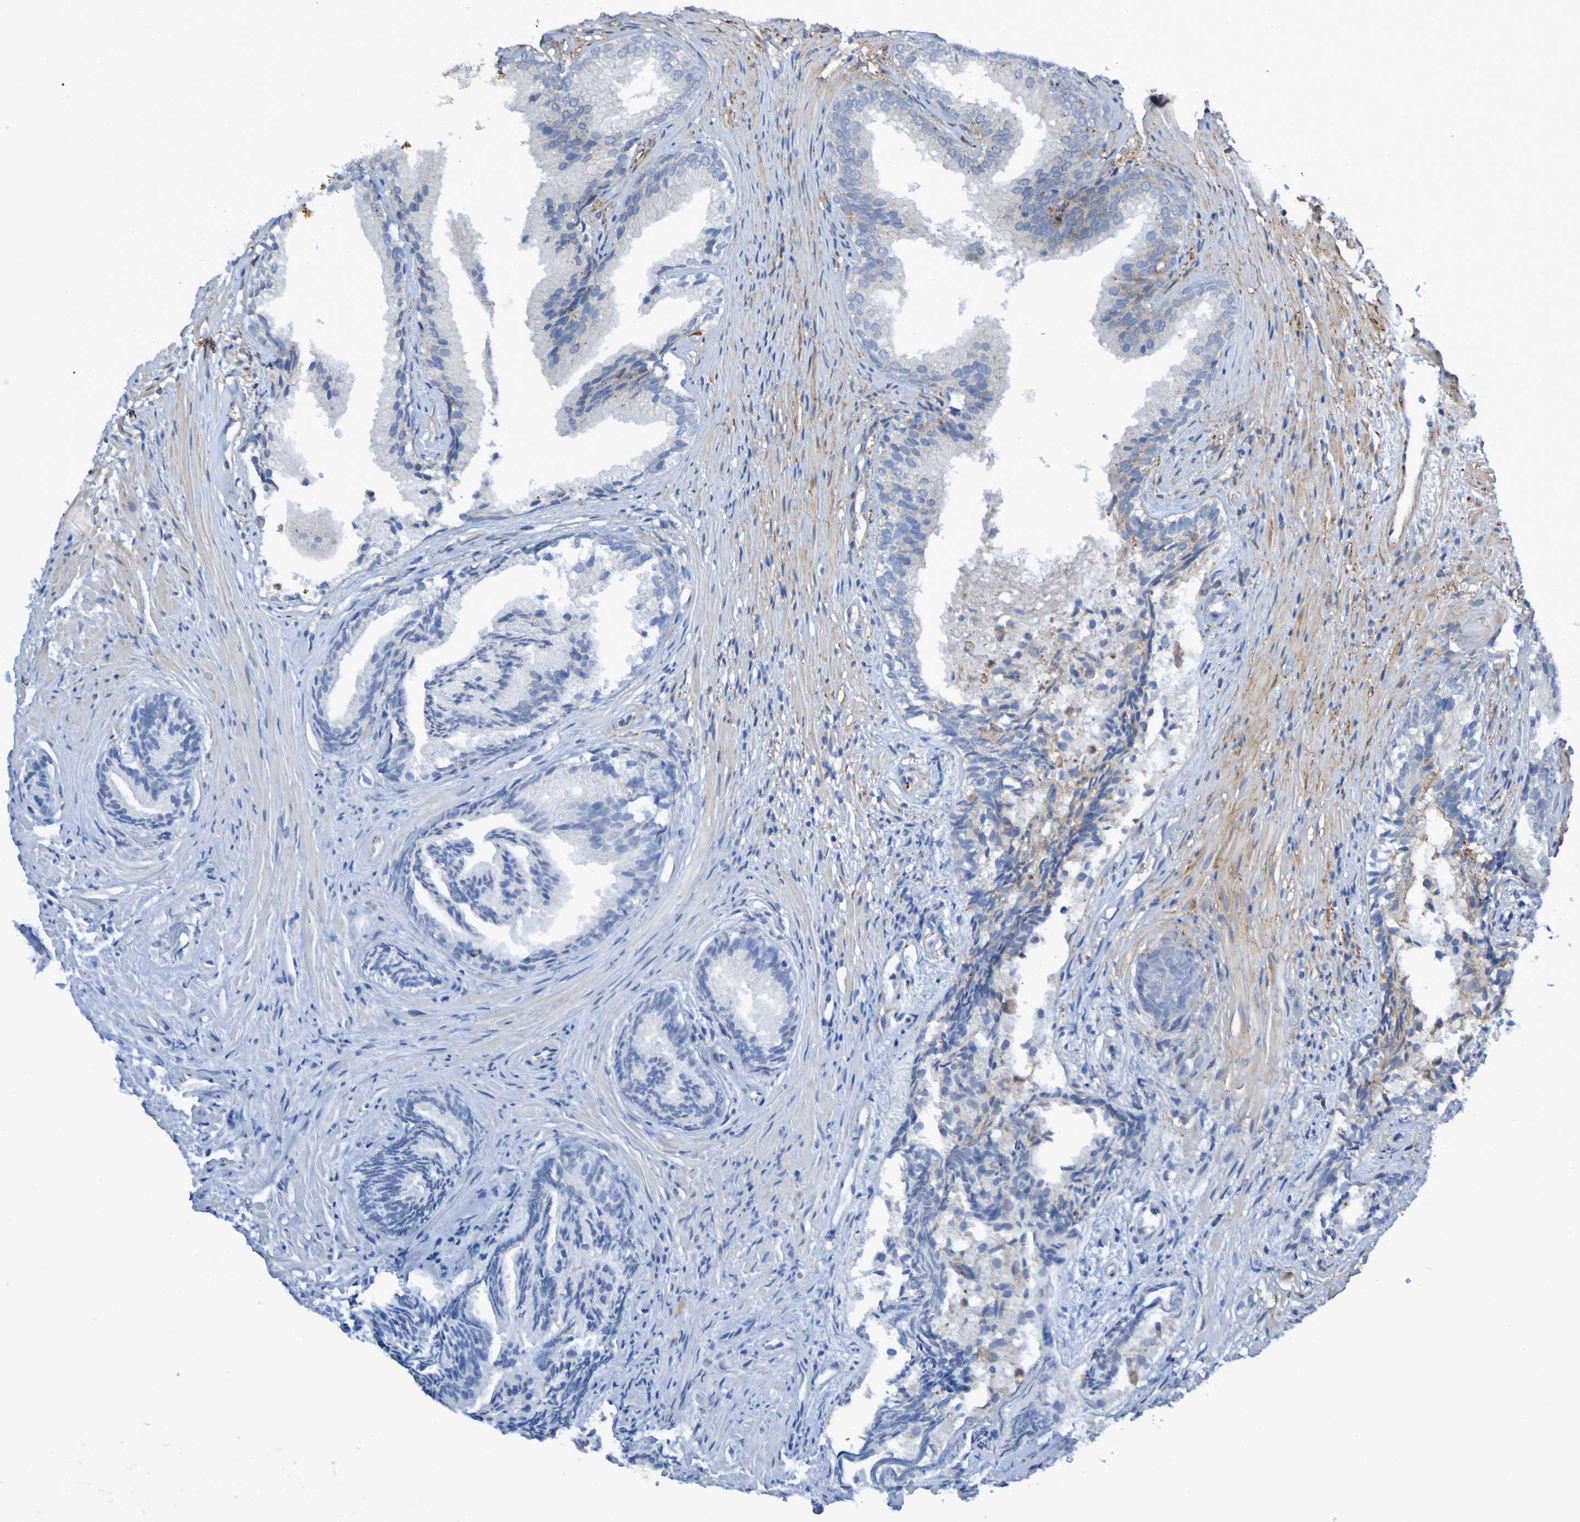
{"staining": {"intensity": "weak", "quantity": "<25%", "location": "cytoplasmic/membranous"}, "tissue": "prostate", "cell_type": "Glandular cells", "image_type": "normal", "snomed": [{"axis": "morphology", "description": "Normal tissue, NOS"}, {"axis": "topography", "description": "Prostate"}], "caption": "Immunohistochemistry (IHC) photomicrograph of unremarkable prostate: human prostate stained with DAB (3,3'-diaminobenzidine) shows no significant protein positivity in glandular cells. (Stains: DAB immunohistochemistry with hematoxylin counter stain, Microscopy: brightfield microscopy at high magnification).", "gene": "SCRG1", "patient": {"sex": "male", "age": 76}}